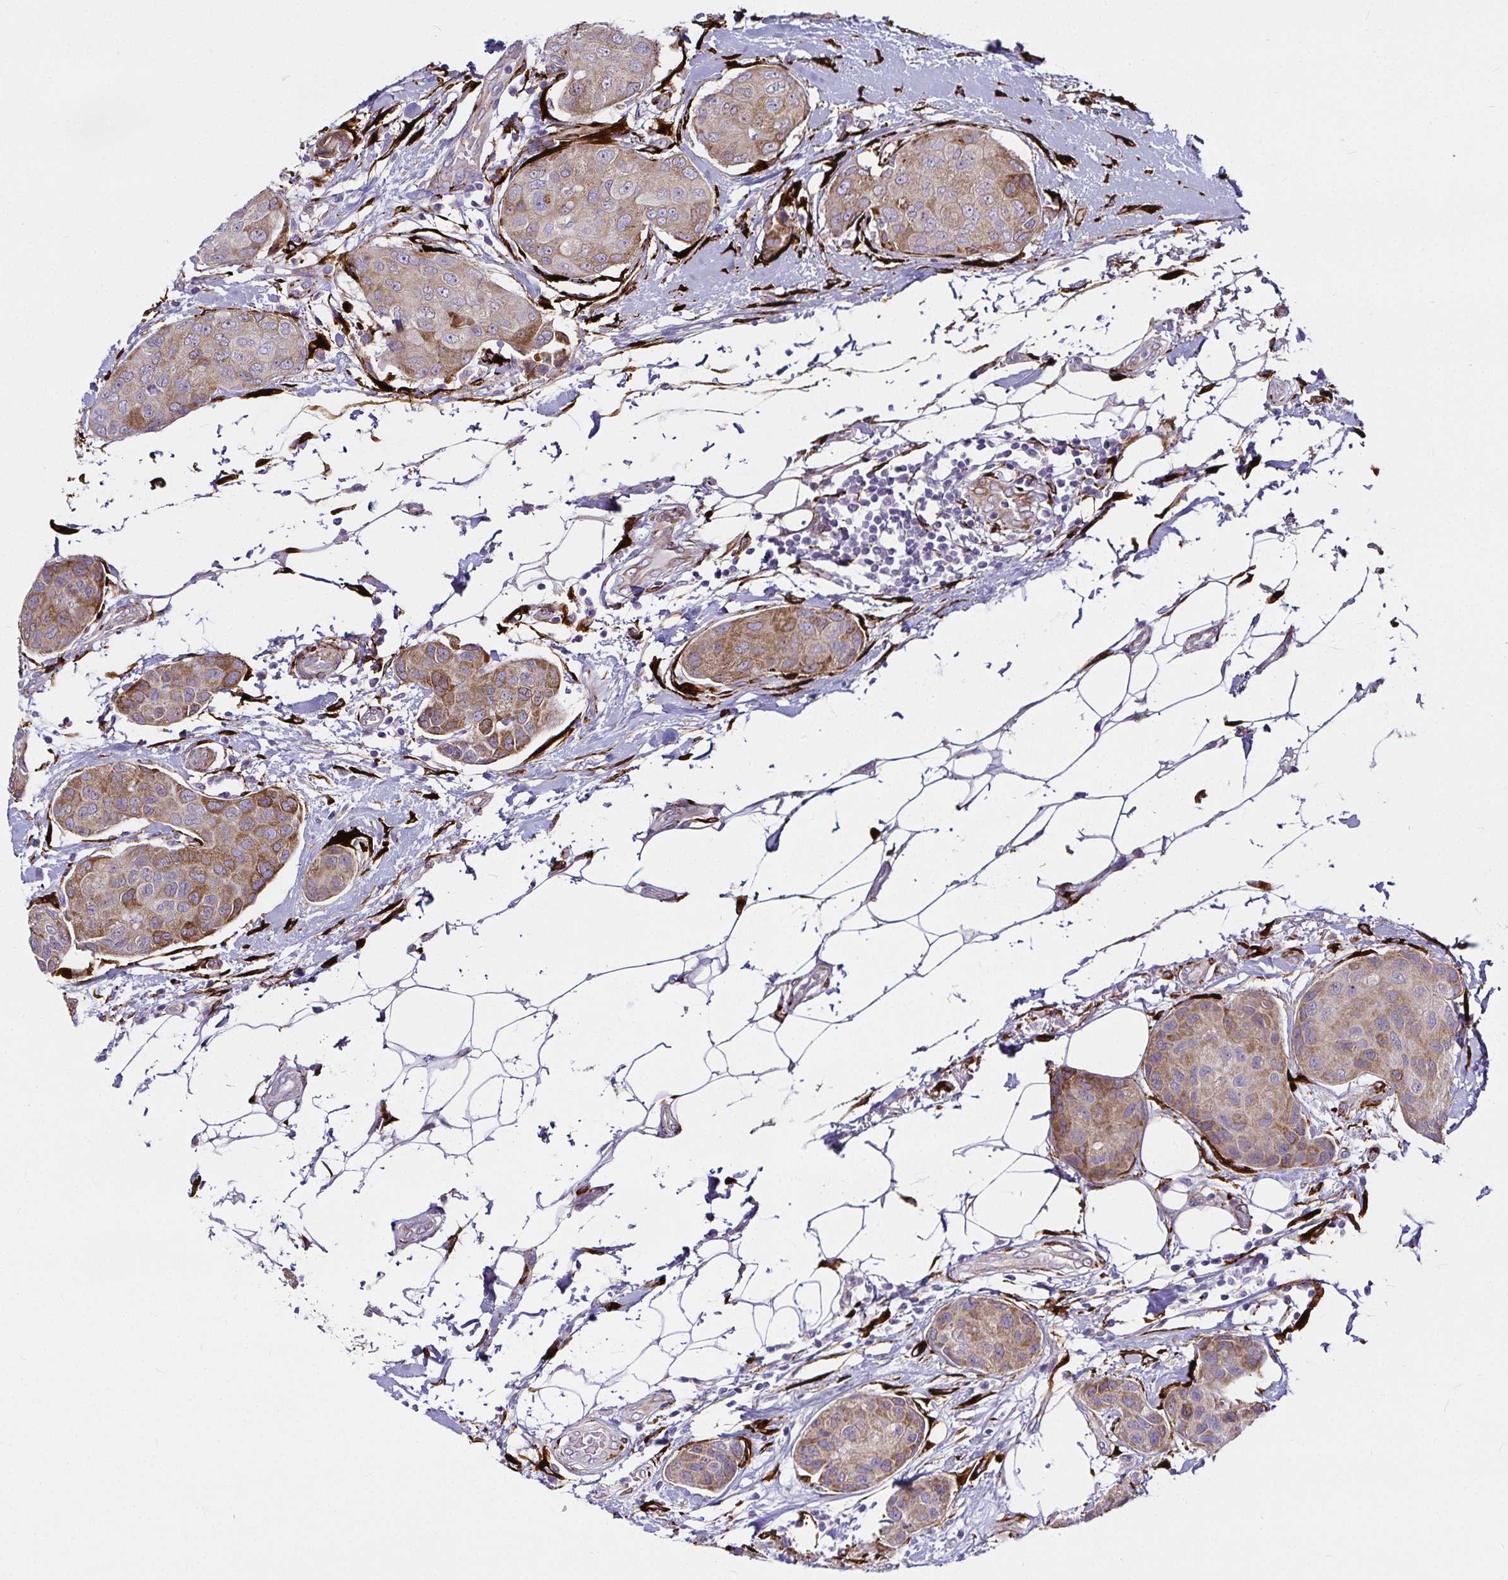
{"staining": {"intensity": "moderate", "quantity": ">75%", "location": "cytoplasmic/membranous"}, "tissue": "breast cancer", "cell_type": "Tumor cells", "image_type": "cancer", "snomed": [{"axis": "morphology", "description": "Duct carcinoma"}, {"axis": "topography", "description": "Breast"}, {"axis": "topography", "description": "Lymph node"}], "caption": "Immunohistochemistry (IHC) of breast infiltrating ductal carcinoma shows medium levels of moderate cytoplasmic/membranous expression in approximately >75% of tumor cells.", "gene": "P4HA2", "patient": {"sex": "female", "age": 80}}